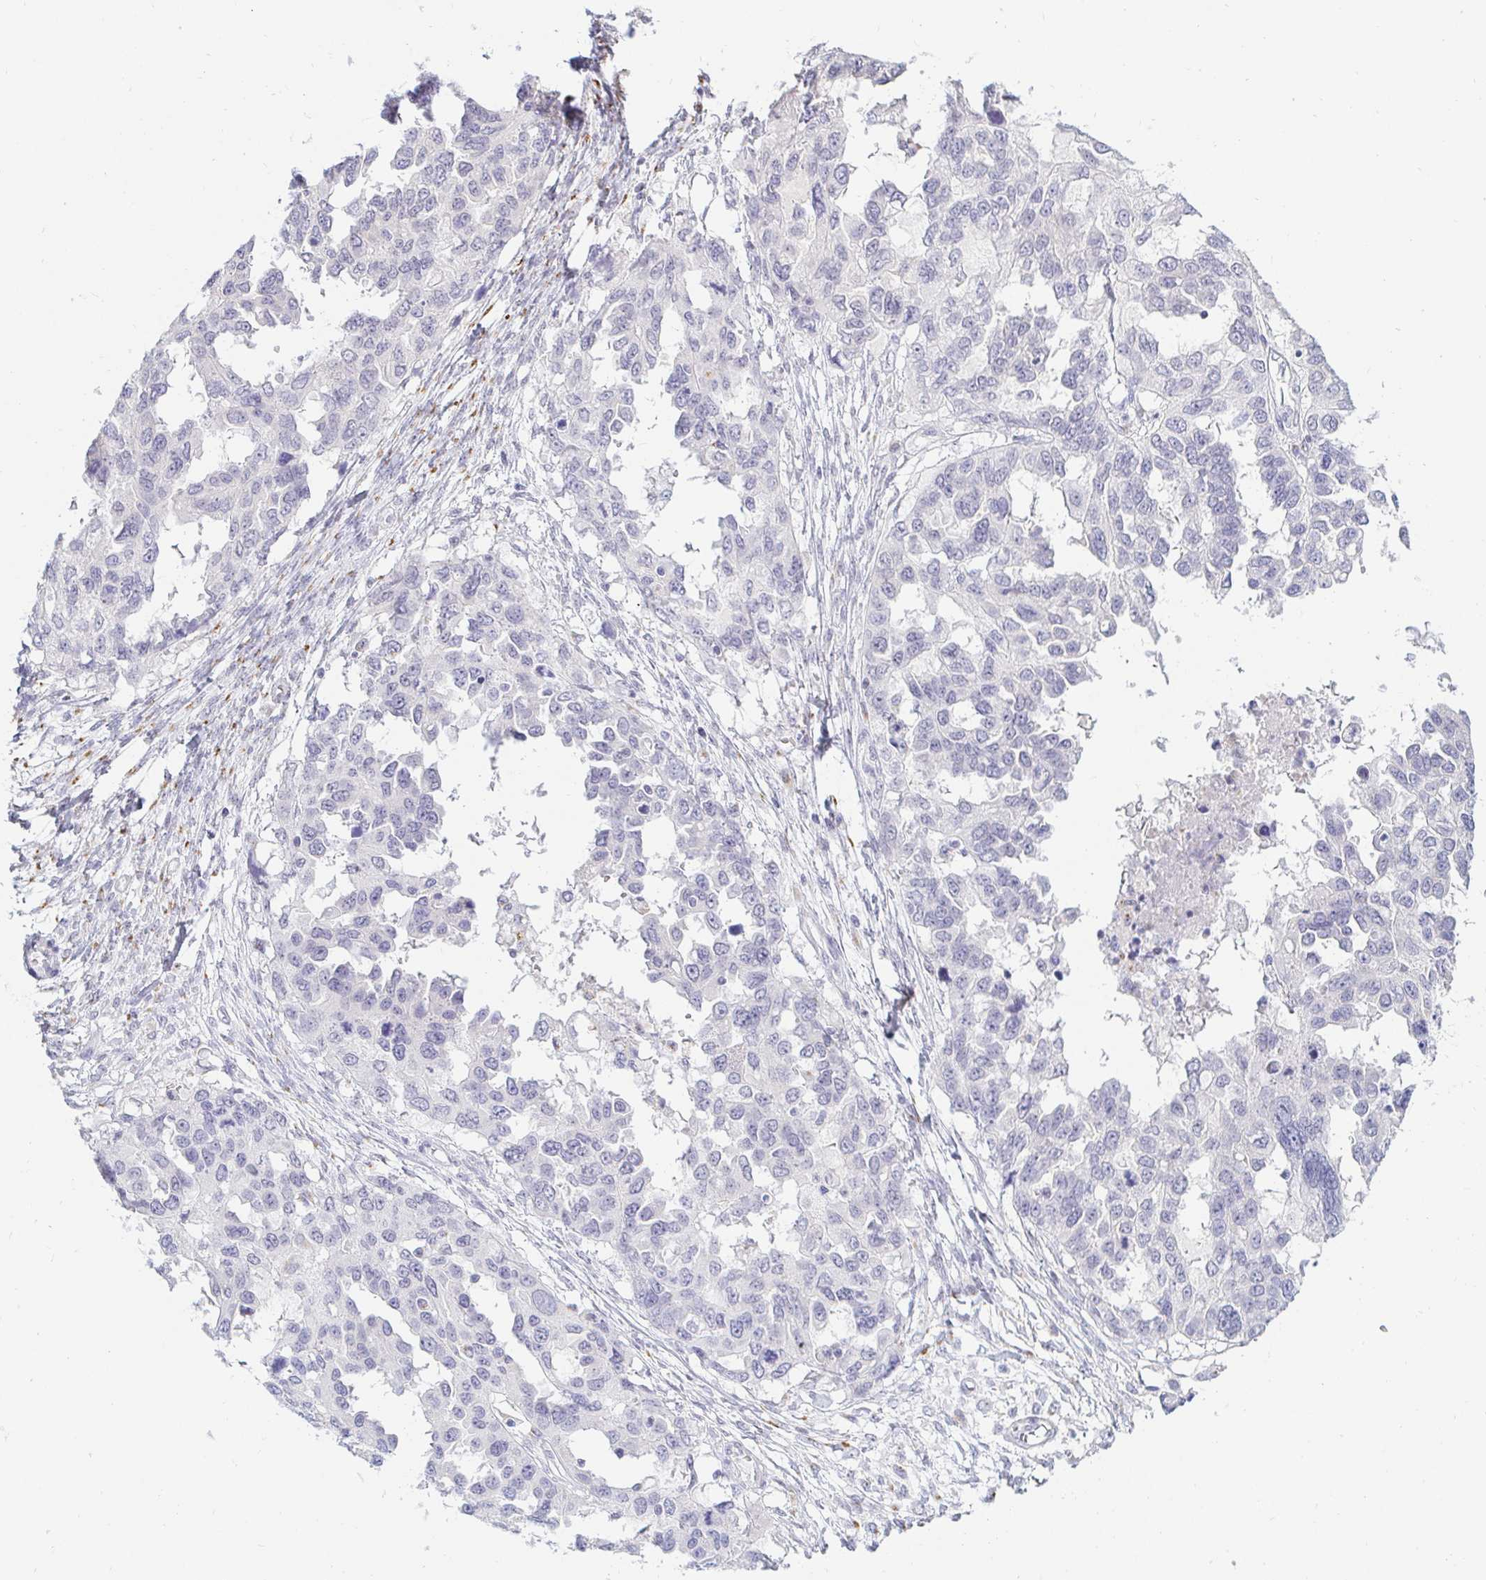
{"staining": {"intensity": "negative", "quantity": "none", "location": "none"}, "tissue": "ovarian cancer", "cell_type": "Tumor cells", "image_type": "cancer", "snomed": [{"axis": "morphology", "description": "Cystadenocarcinoma, serous, NOS"}, {"axis": "topography", "description": "Ovary"}], "caption": "A micrograph of human serous cystadenocarcinoma (ovarian) is negative for staining in tumor cells.", "gene": "OR51D1", "patient": {"sex": "female", "age": 53}}